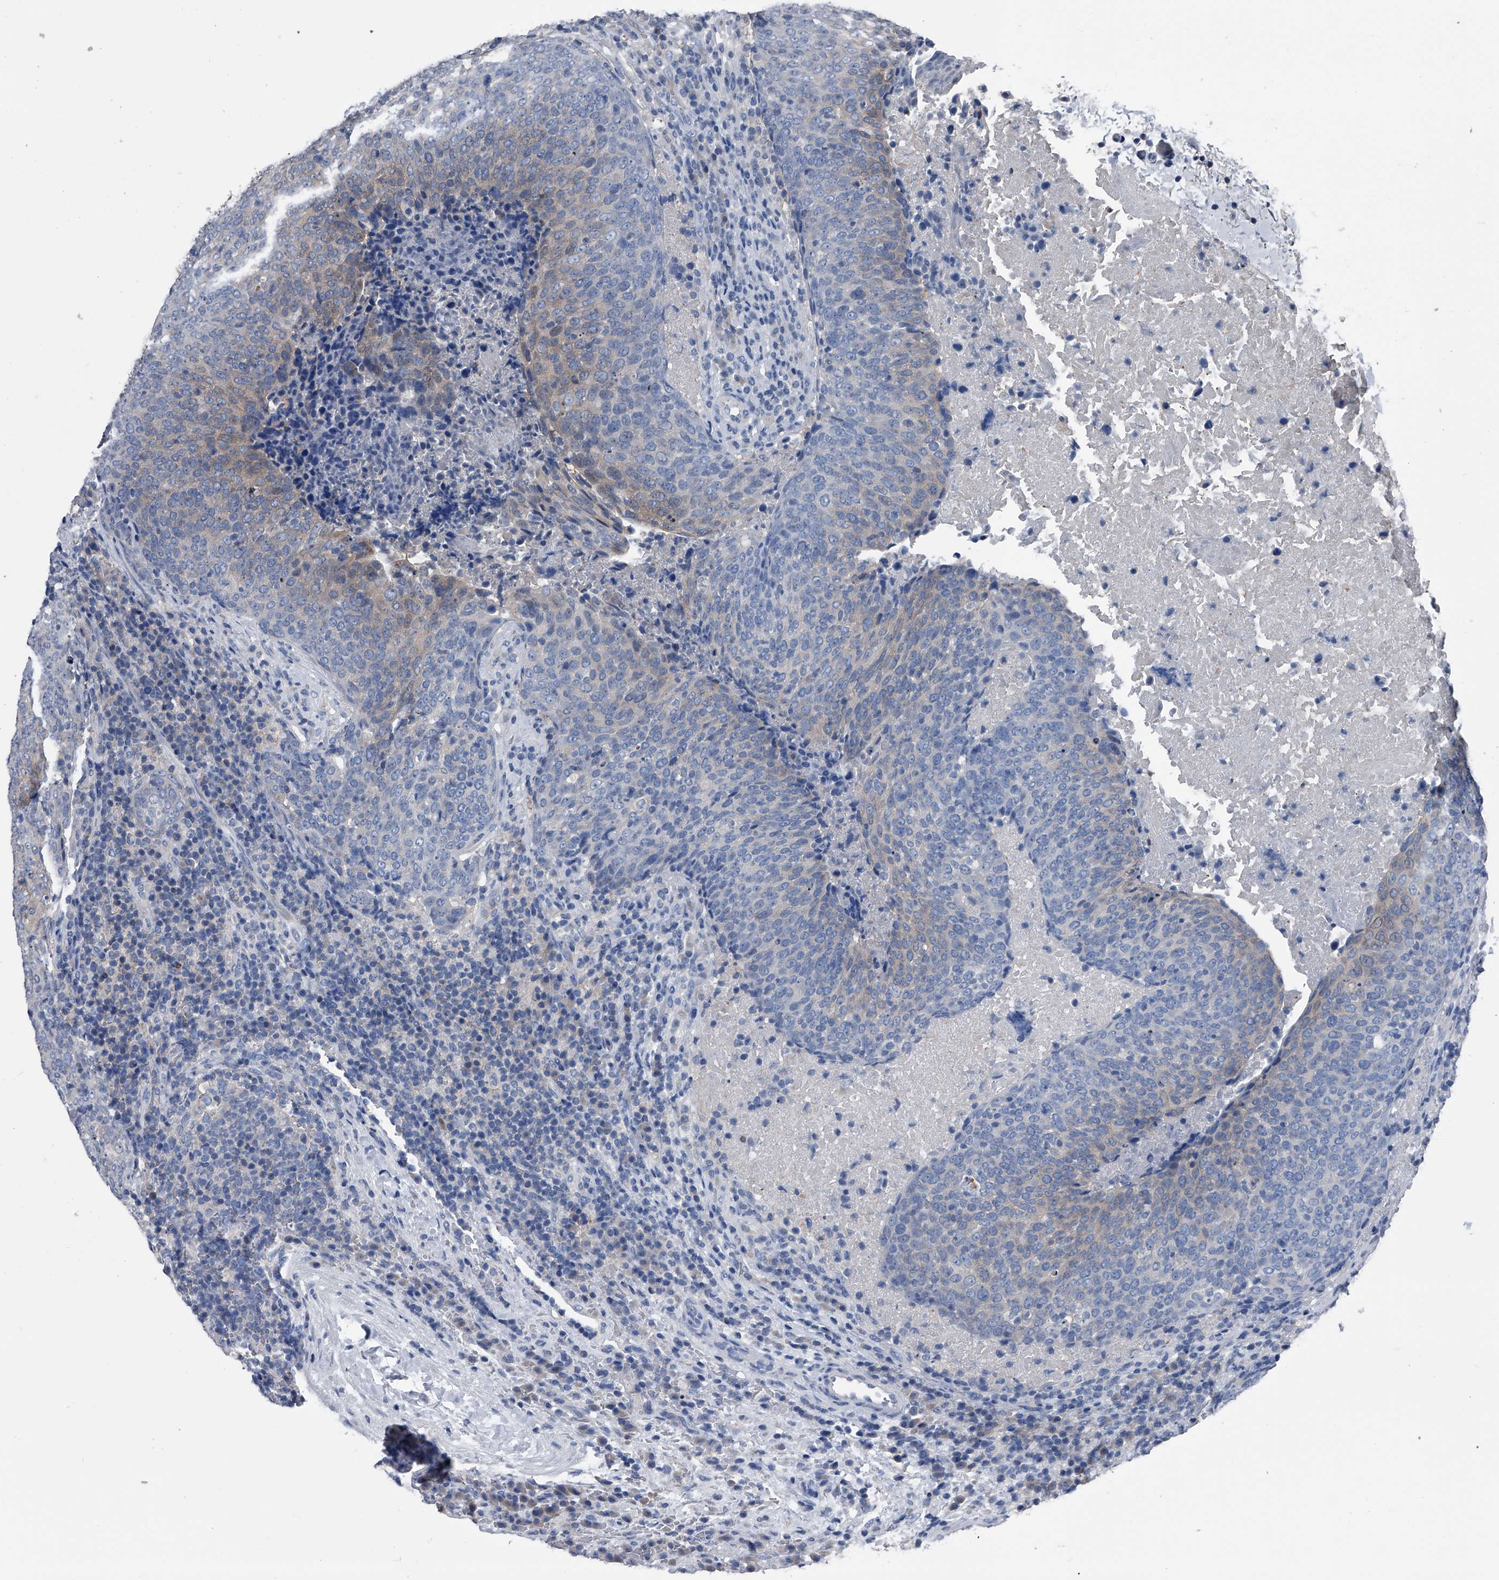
{"staining": {"intensity": "weak", "quantity": "<25%", "location": "cytoplasmic/membranous"}, "tissue": "head and neck cancer", "cell_type": "Tumor cells", "image_type": "cancer", "snomed": [{"axis": "morphology", "description": "Squamous cell carcinoma, NOS"}, {"axis": "morphology", "description": "Squamous cell carcinoma, metastatic, NOS"}, {"axis": "topography", "description": "Lymph node"}, {"axis": "topography", "description": "Head-Neck"}], "caption": "Immunohistochemistry image of metastatic squamous cell carcinoma (head and neck) stained for a protein (brown), which displays no staining in tumor cells.", "gene": "KIF13A", "patient": {"sex": "male", "age": 62}}